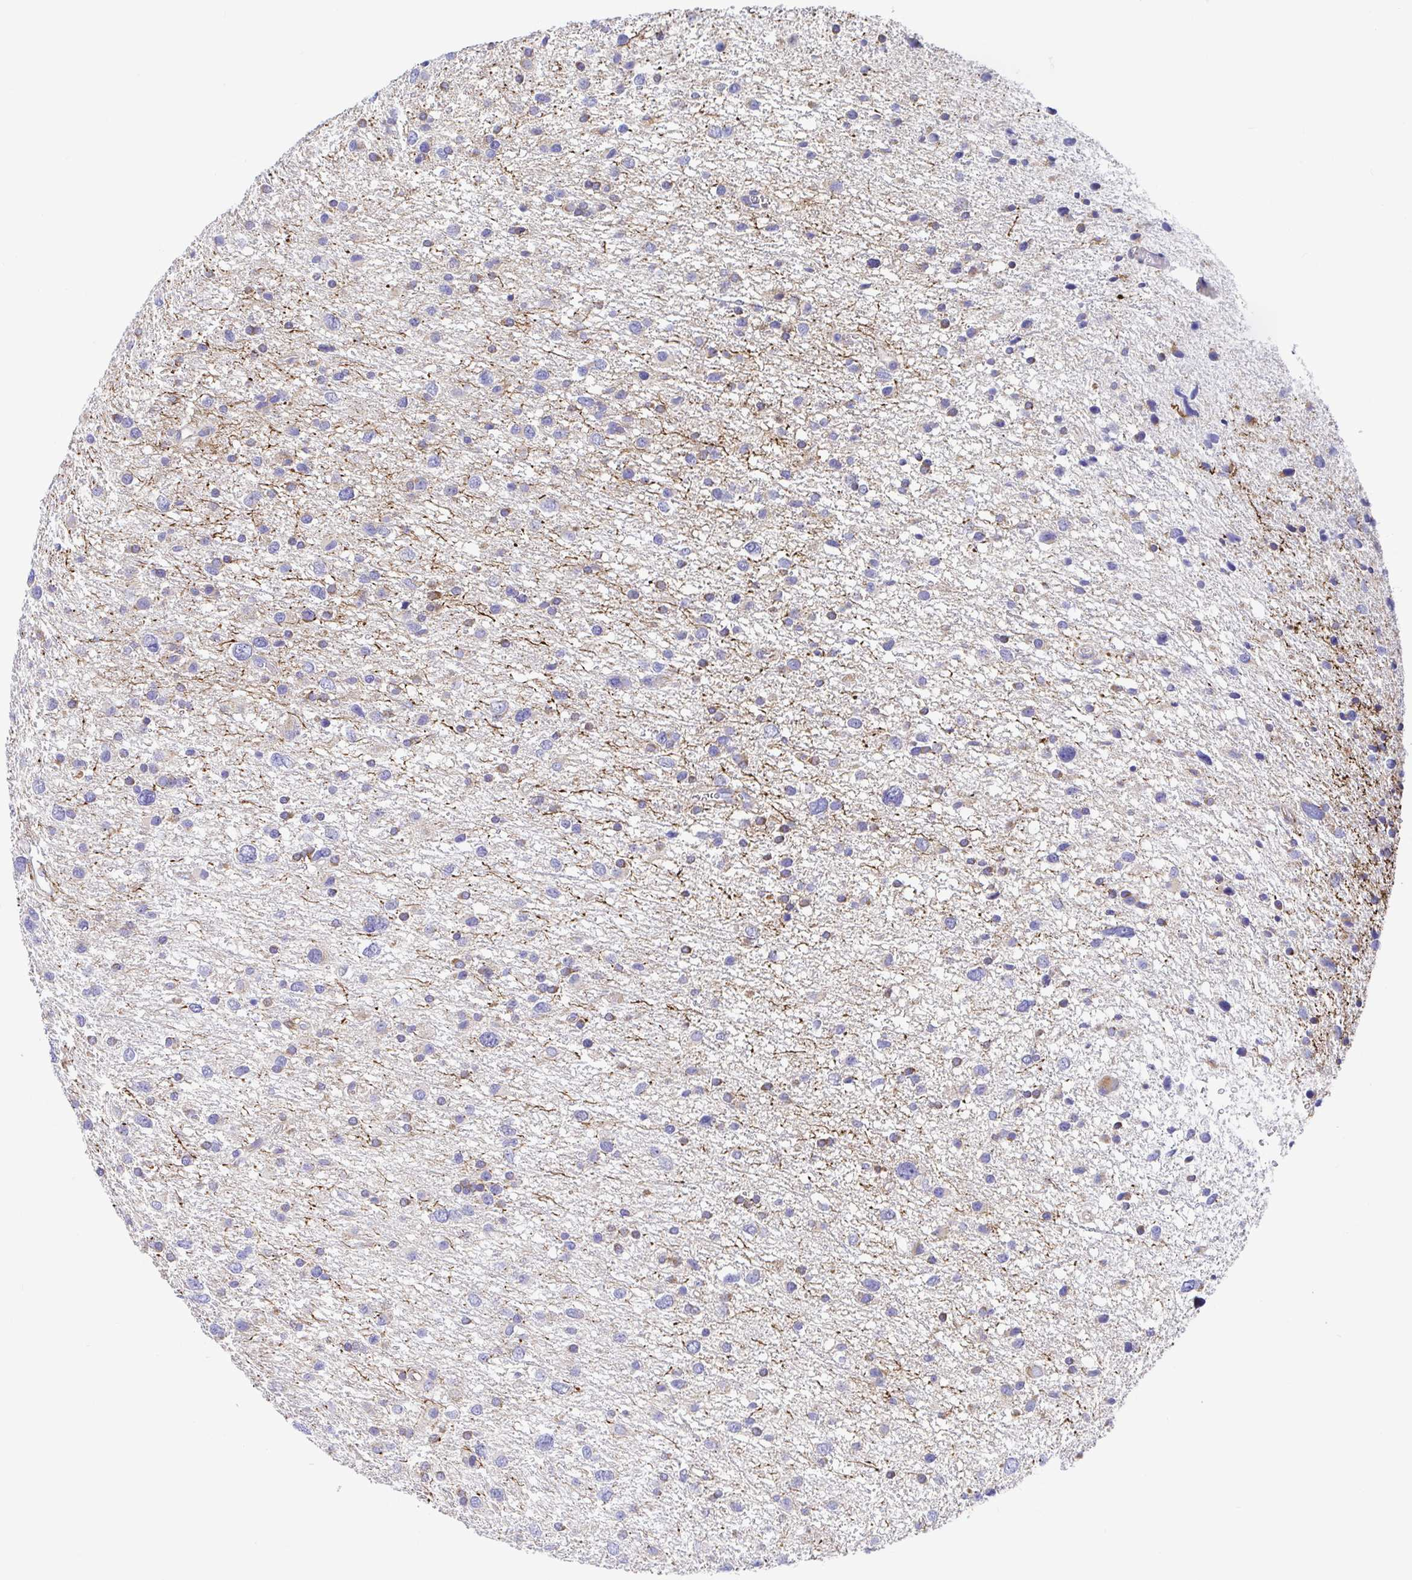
{"staining": {"intensity": "moderate", "quantity": "25%-75%", "location": "cytoplasmic/membranous"}, "tissue": "glioma", "cell_type": "Tumor cells", "image_type": "cancer", "snomed": [{"axis": "morphology", "description": "Glioma, malignant, Low grade"}, {"axis": "topography", "description": "Brain"}], "caption": "An image of glioma stained for a protein exhibits moderate cytoplasmic/membranous brown staining in tumor cells.", "gene": "GOLGA1", "patient": {"sex": "female", "age": 55}}